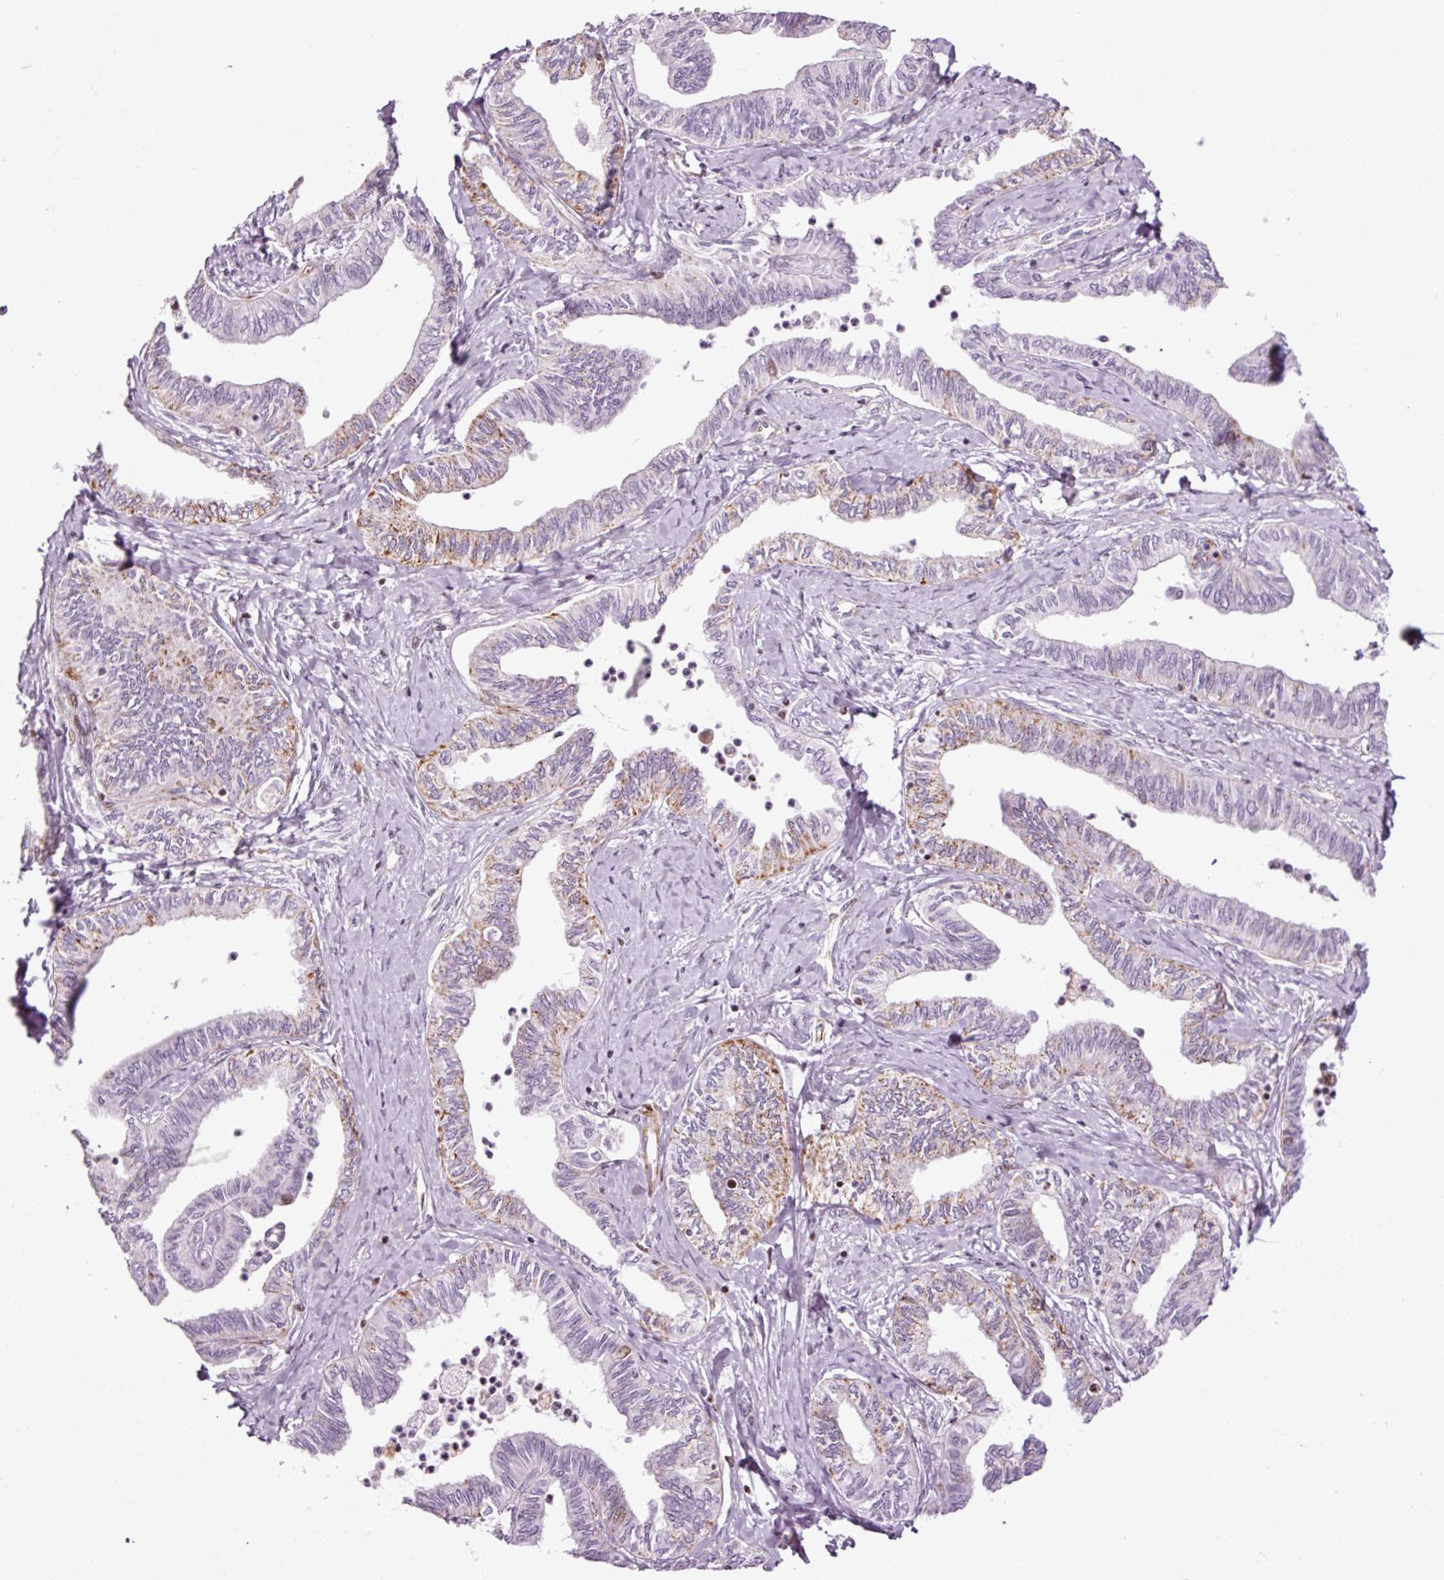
{"staining": {"intensity": "moderate", "quantity": "<25%", "location": "cytoplasmic/membranous"}, "tissue": "ovarian cancer", "cell_type": "Tumor cells", "image_type": "cancer", "snomed": [{"axis": "morphology", "description": "Carcinoma, endometroid"}, {"axis": "topography", "description": "Ovary"}], "caption": "A brown stain labels moderate cytoplasmic/membranous staining of a protein in human ovarian cancer (endometroid carcinoma) tumor cells.", "gene": "ANKRD20A1", "patient": {"sex": "female", "age": 70}}